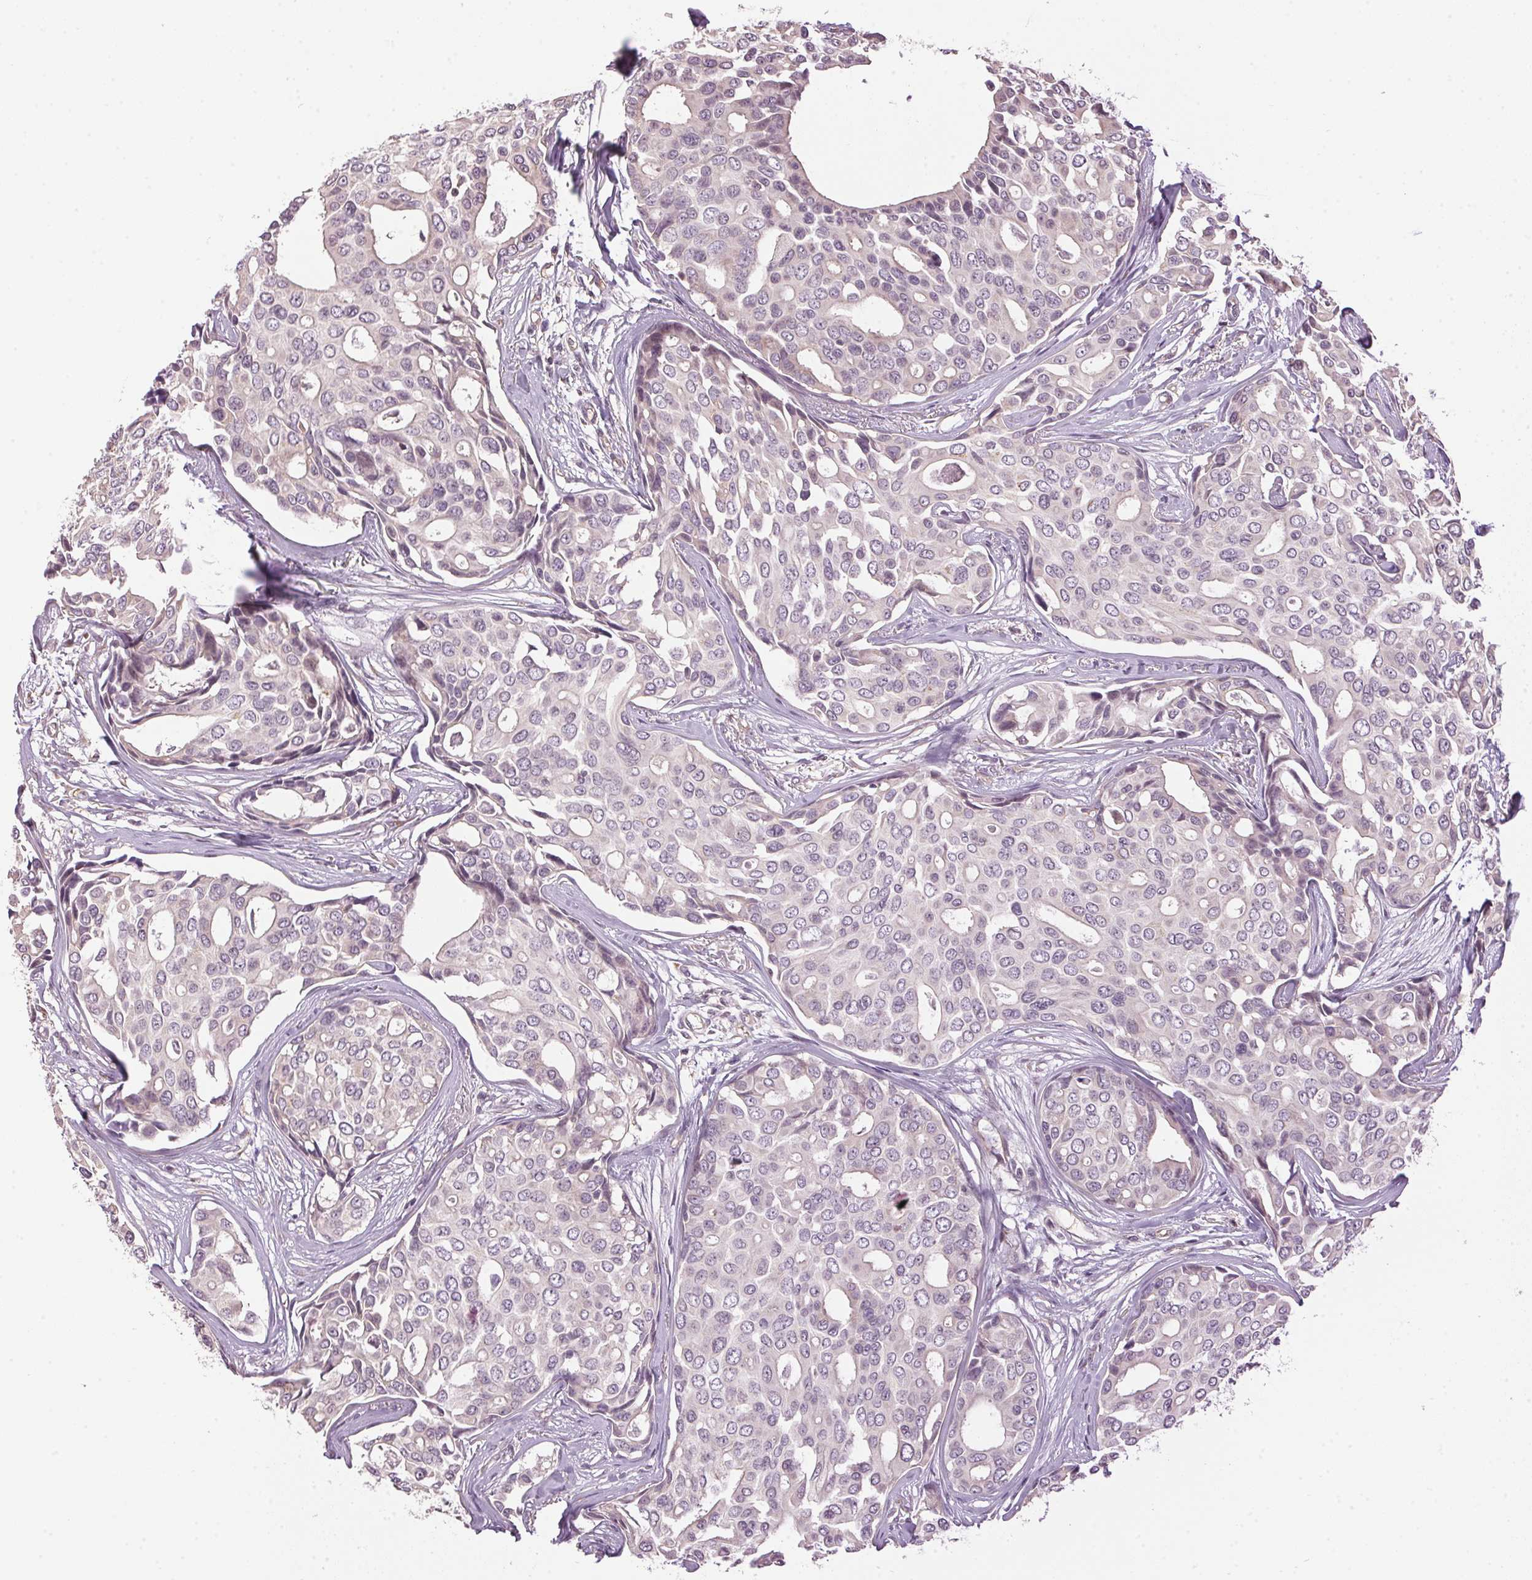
{"staining": {"intensity": "moderate", "quantity": "25%-75%", "location": "cytoplasmic/membranous"}, "tissue": "breast cancer", "cell_type": "Tumor cells", "image_type": "cancer", "snomed": [{"axis": "morphology", "description": "Duct carcinoma"}, {"axis": "topography", "description": "Breast"}], "caption": "Breast cancer (invasive ductal carcinoma) stained with DAB (3,3'-diaminobenzidine) immunohistochemistry reveals medium levels of moderate cytoplasmic/membranous expression in approximately 25%-75% of tumor cells.", "gene": "GOLPH3", "patient": {"sex": "female", "age": 54}}